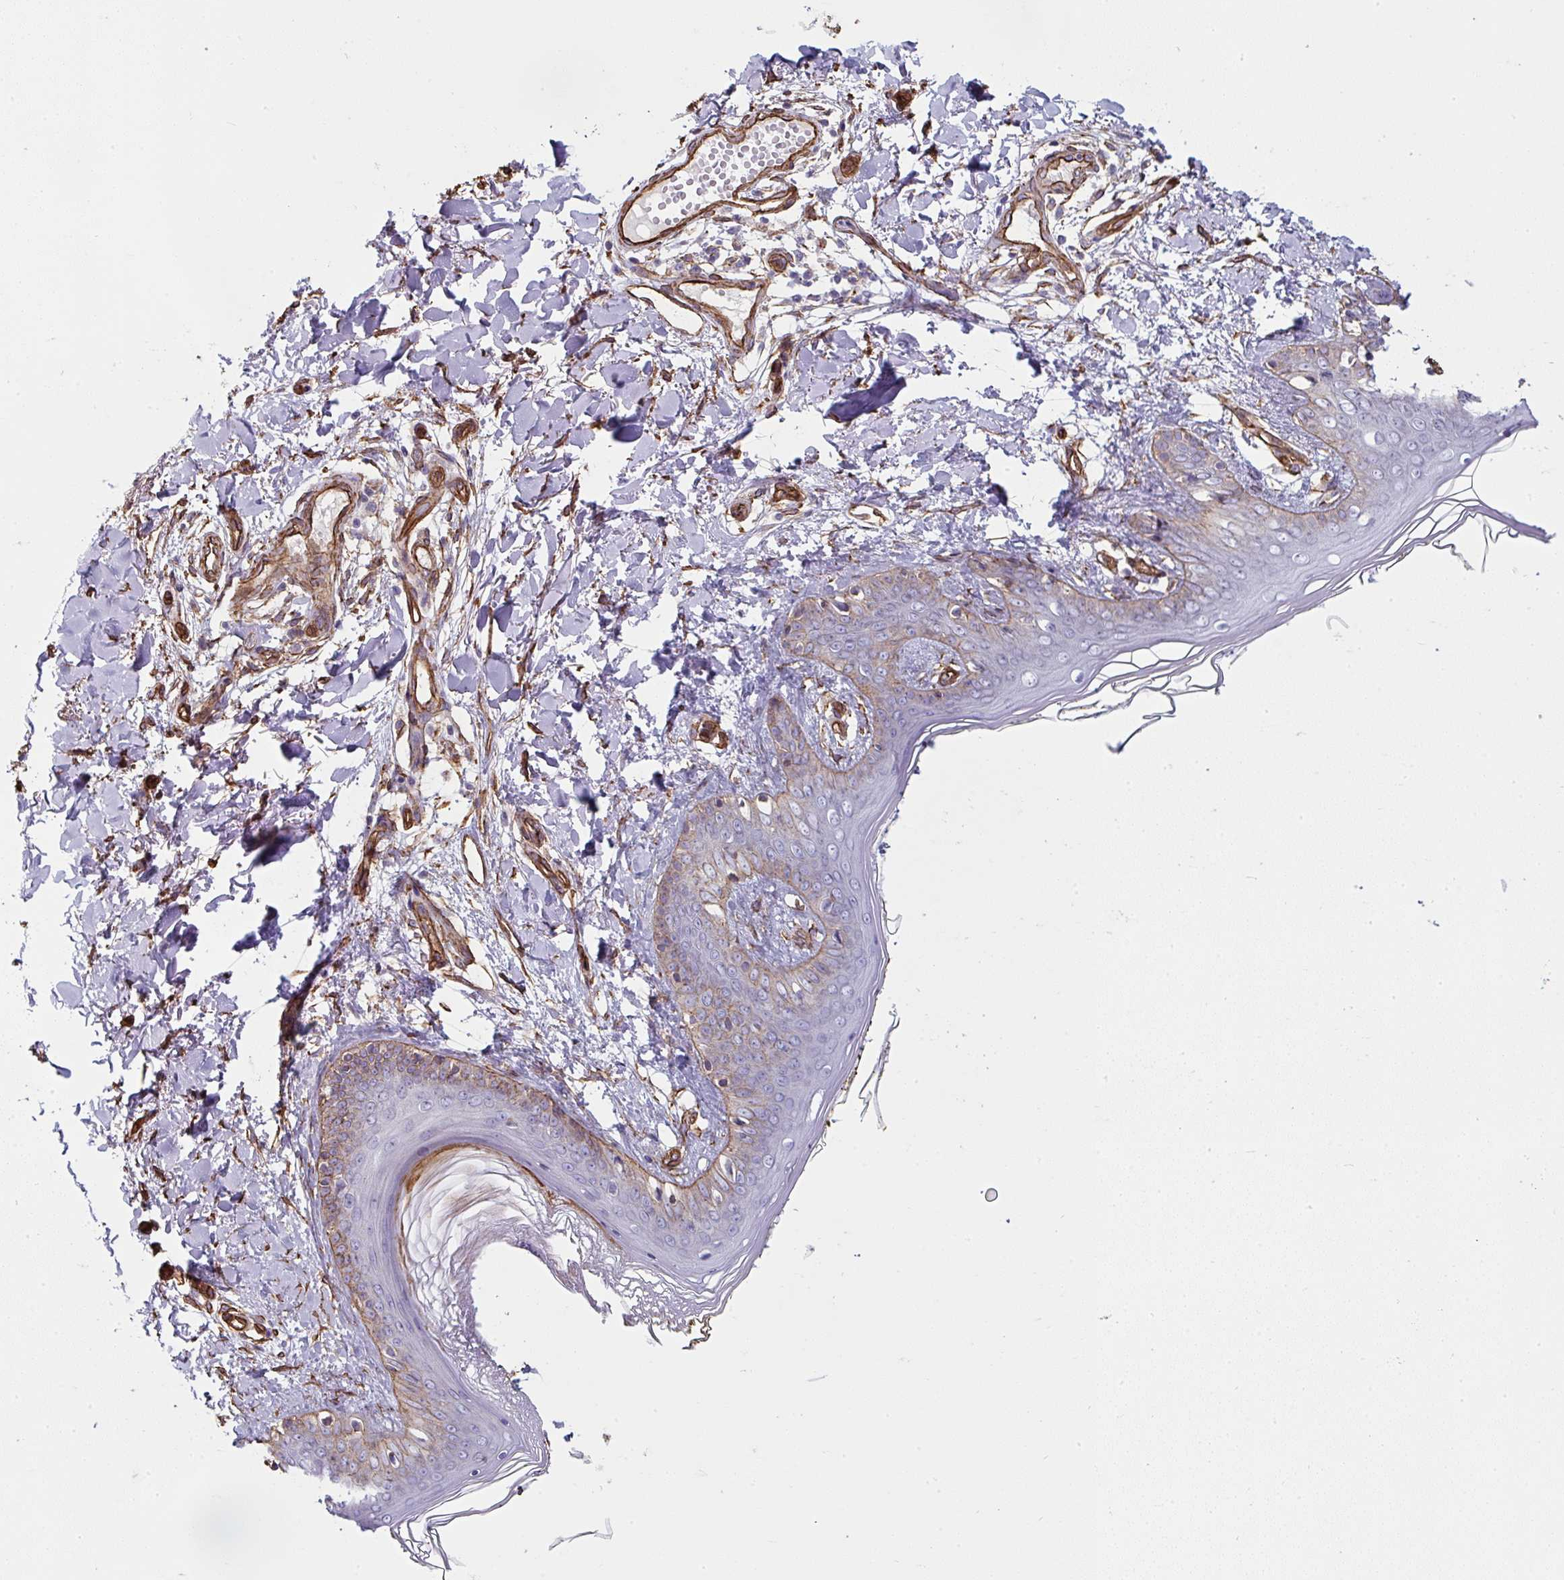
{"staining": {"intensity": "strong", "quantity": ">75%", "location": "cytoplasmic/membranous"}, "tissue": "skin", "cell_type": "Fibroblasts", "image_type": "normal", "snomed": [{"axis": "morphology", "description": "Normal tissue, NOS"}, {"axis": "topography", "description": "Skin"}], "caption": "This is a micrograph of immunohistochemistry staining of benign skin, which shows strong staining in the cytoplasmic/membranous of fibroblasts.", "gene": "ANKUB1", "patient": {"sex": "female", "age": 34}}